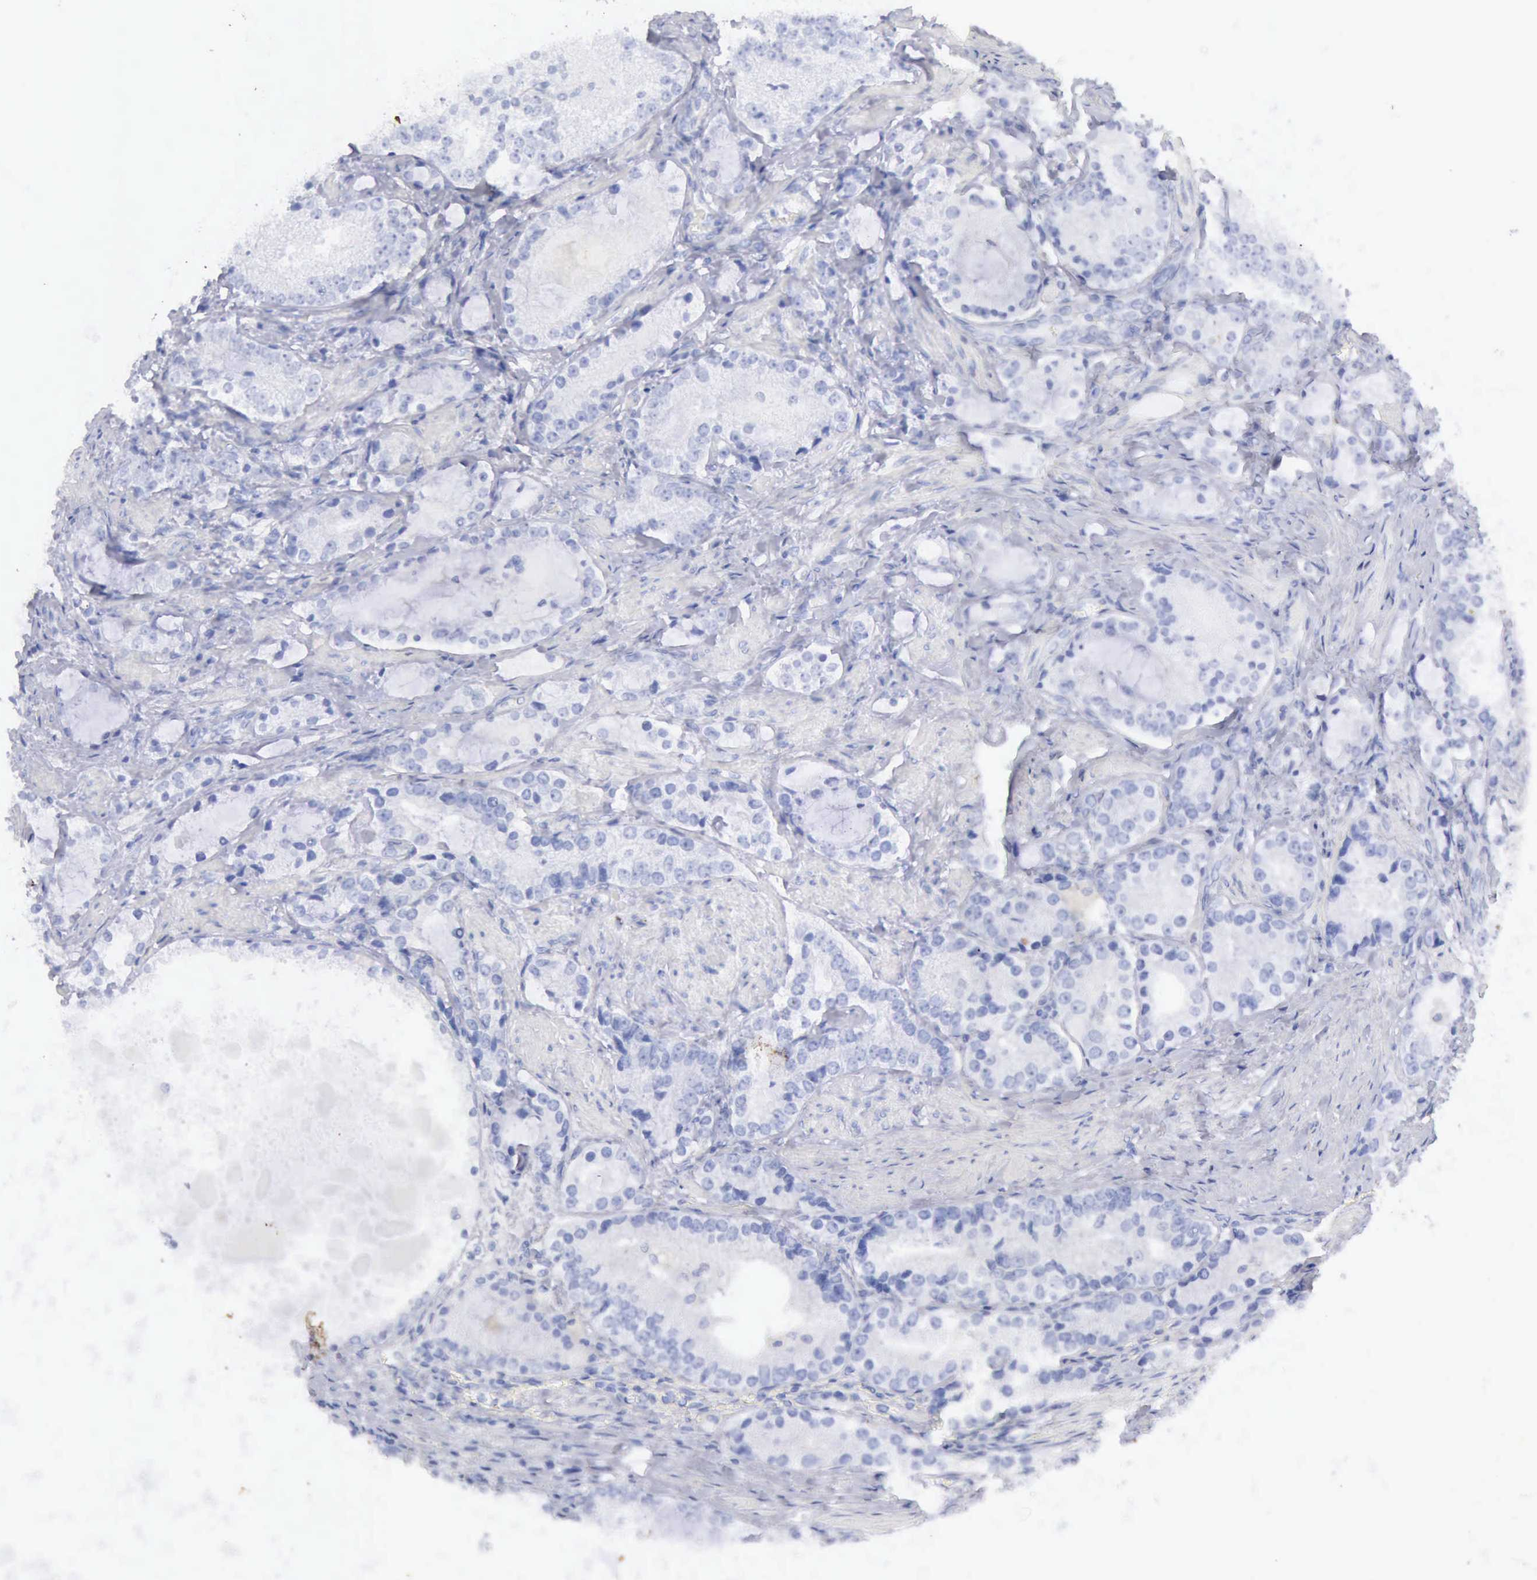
{"staining": {"intensity": "negative", "quantity": "none", "location": "none"}, "tissue": "prostate cancer", "cell_type": "Tumor cells", "image_type": "cancer", "snomed": [{"axis": "morphology", "description": "Adenocarcinoma, High grade"}, {"axis": "topography", "description": "Prostate"}], "caption": "The image displays no staining of tumor cells in prostate cancer (adenocarcinoma (high-grade)).", "gene": "KRT5", "patient": {"sex": "male", "age": 63}}